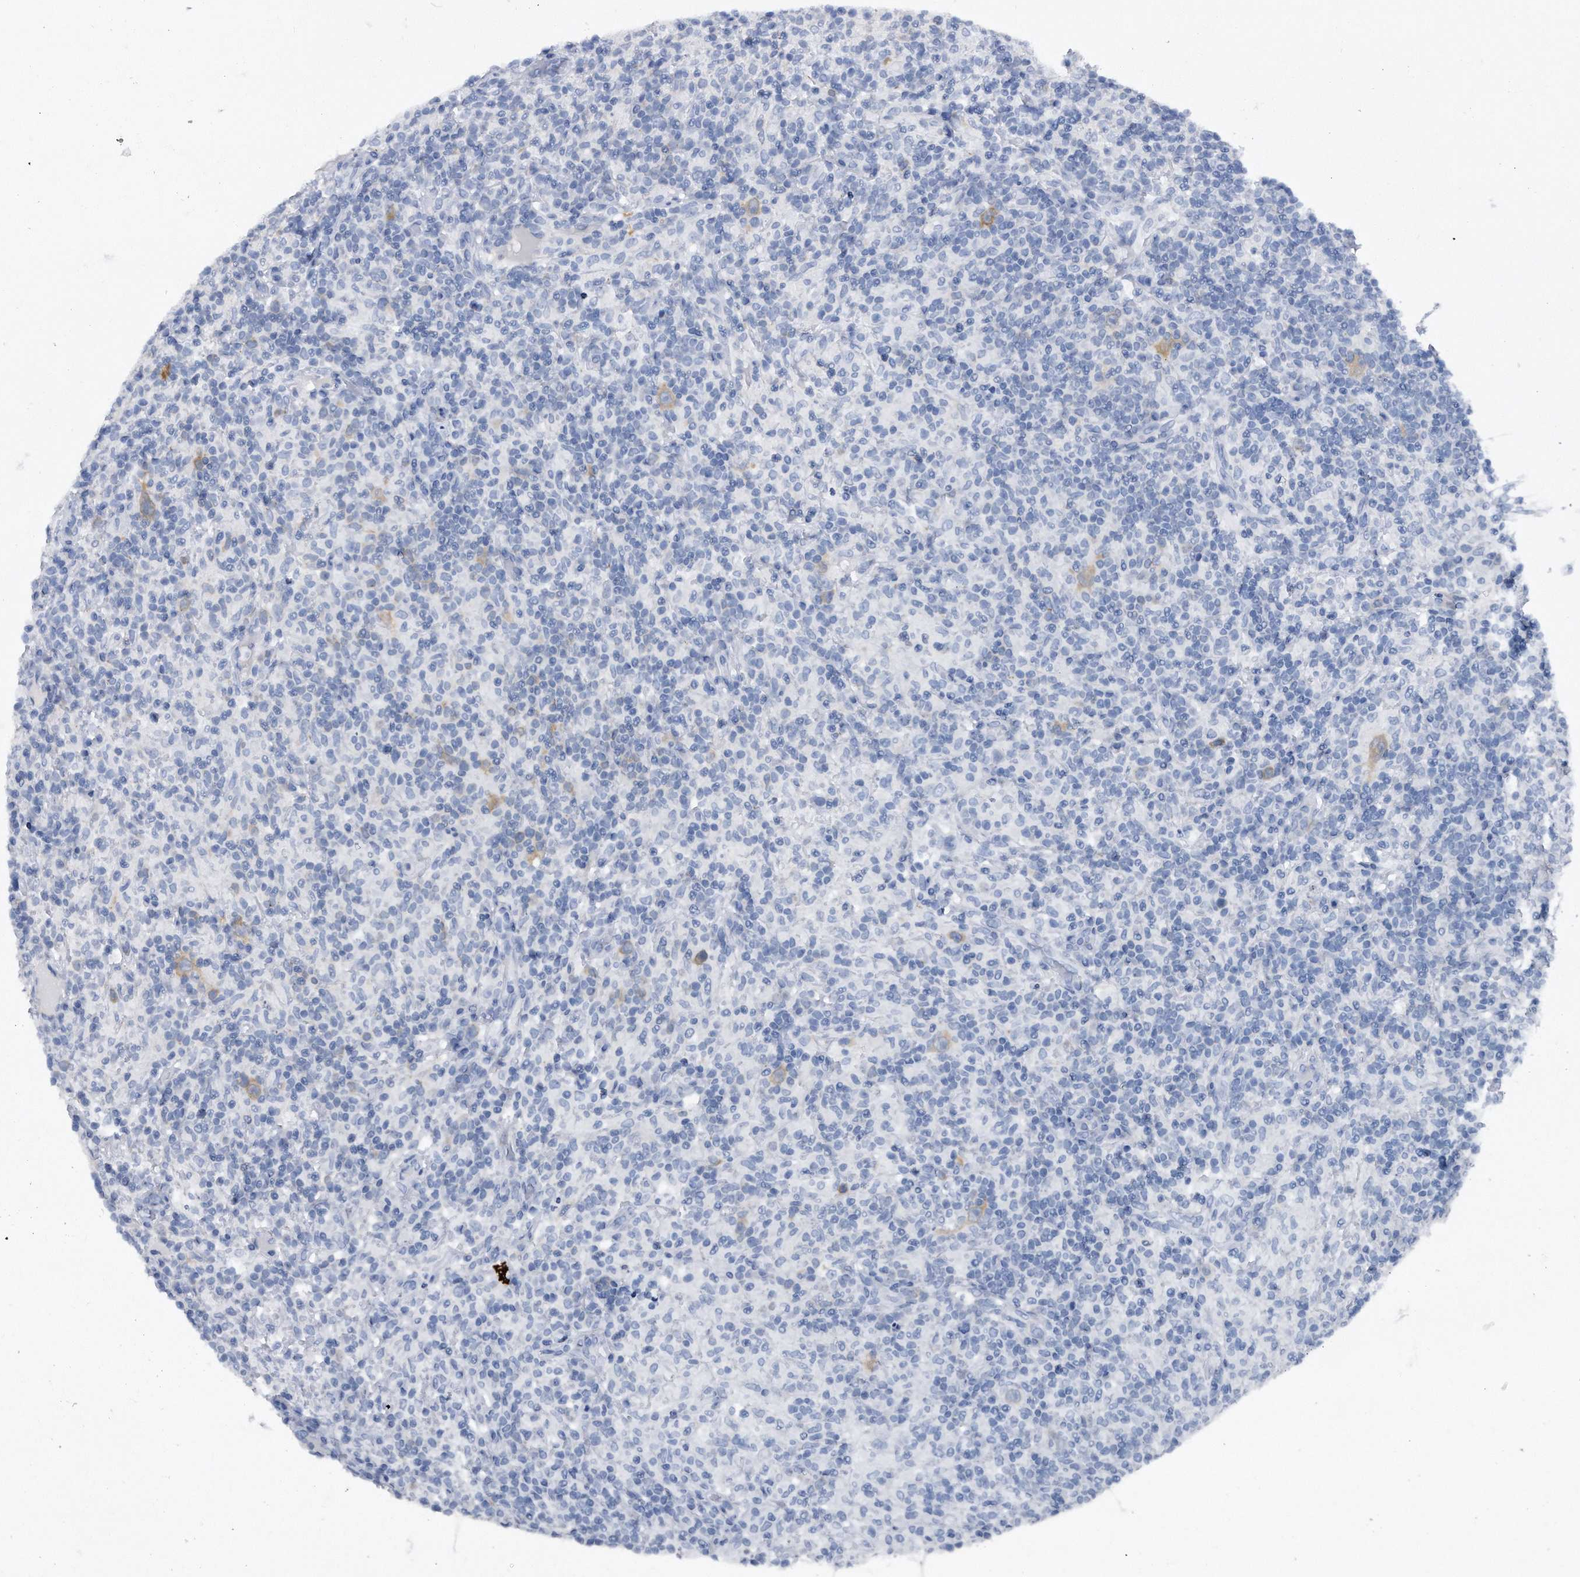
{"staining": {"intensity": "weak", "quantity": ">75%", "location": "cytoplasmic/membranous"}, "tissue": "lymphoma", "cell_type": "Tumor cells", "image_type": "cancer", "snomed": [{"axis": "morphology", "description": "Hodgkin's disease, NOS"}, {"axis": "topography", "description": "Lymph node"}], "caption": "DAB immunohistochemical staining of human lymphoma exhibits weak cytoplasmic/membranous protein positivity in about >75% of tumor cells.", "gene": "ASNS", "patient": {"sex": "male", "age": 70}}